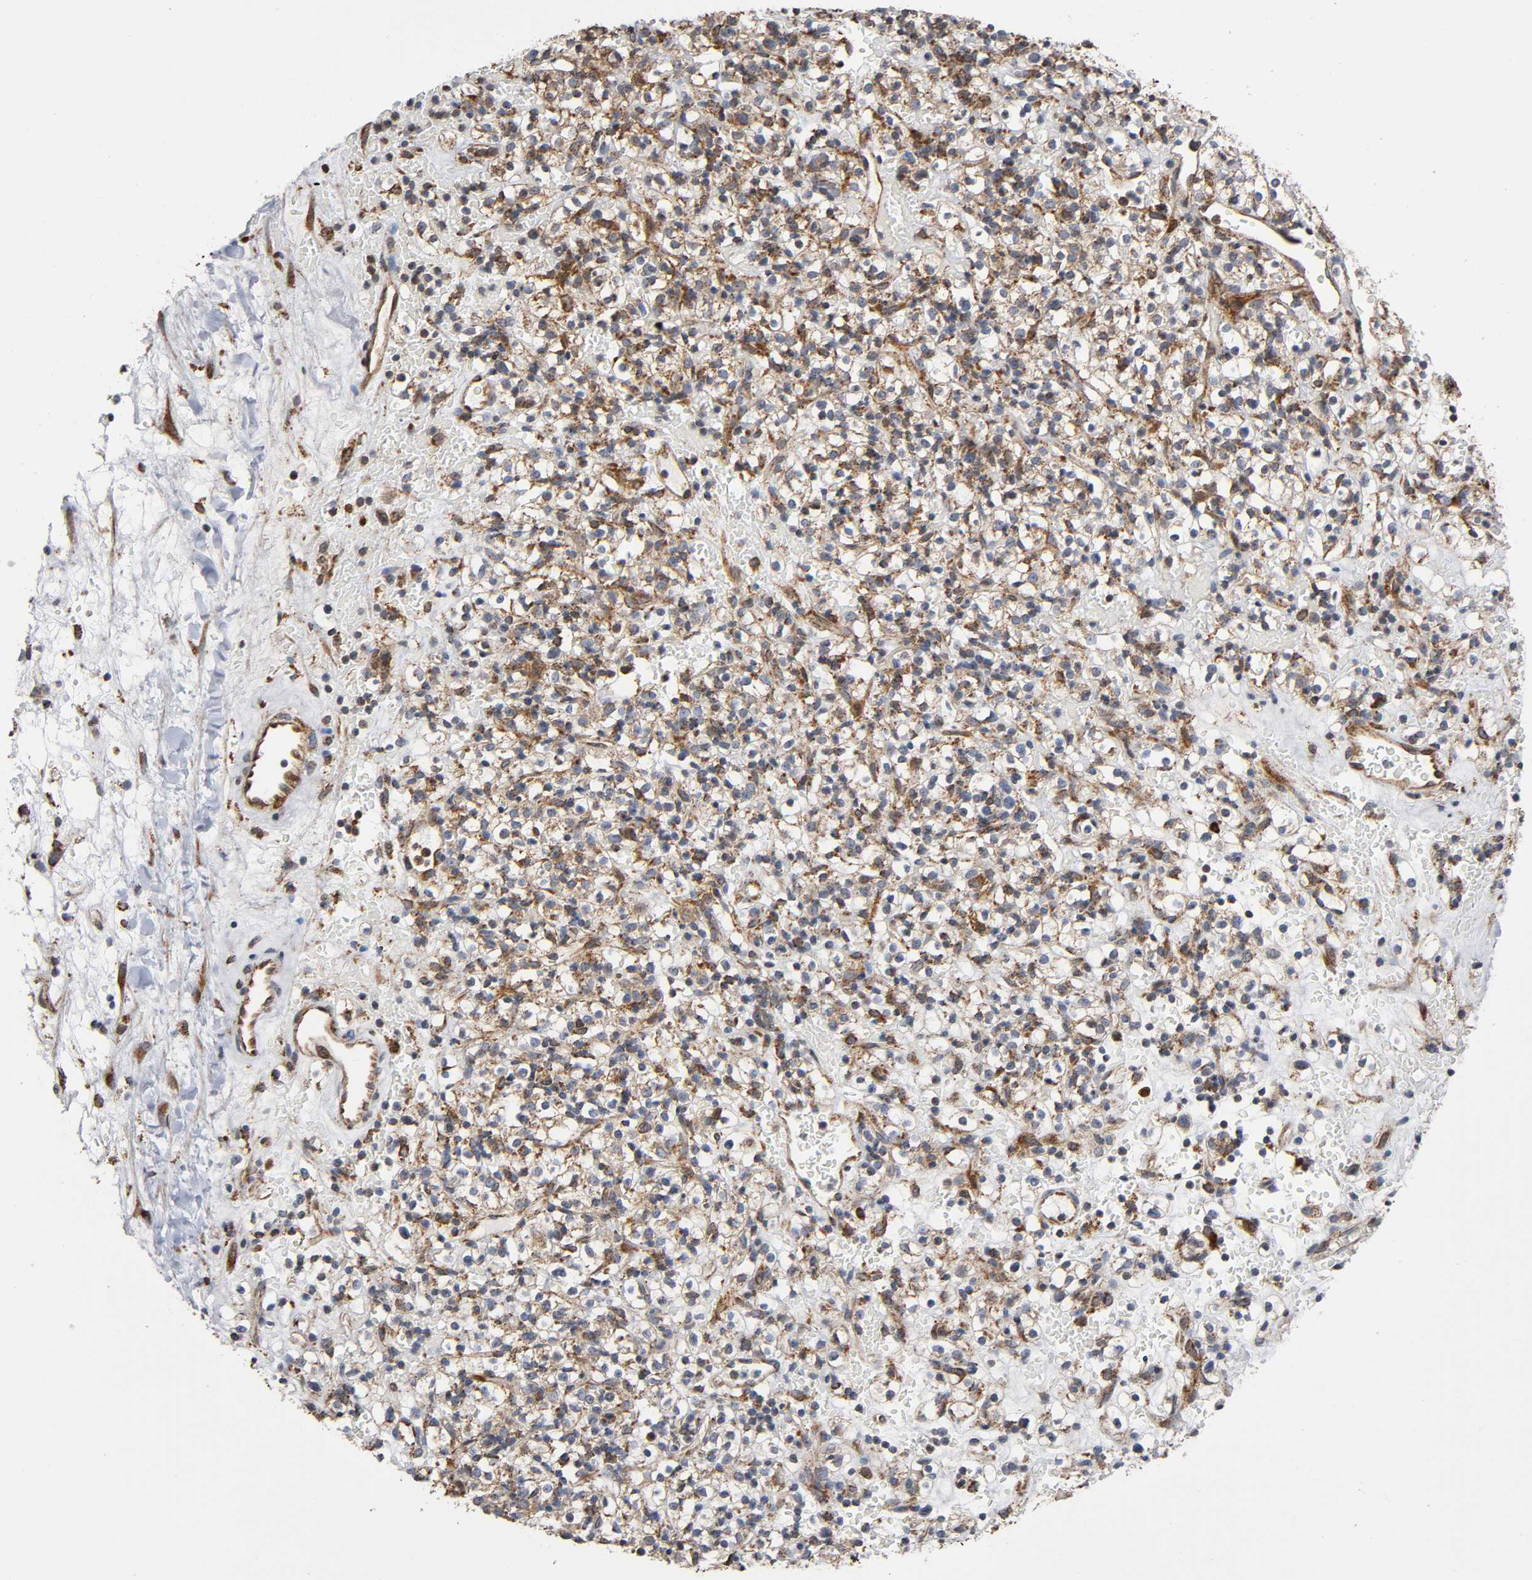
{"staining": {"intensity": "moderate", "quantity": "25%-75%", "location": "cytoplasmic/membranous"}, "tissue": "renal cancer", "cell_type": "Tumor cells", "image_type": "cancer", "snomed": [{"axis": "morphology", "description": "Normal tissue, NOS"}, {"axis": "morphology", "description": "Adenocarcinoma, NOS"}, {"axis": "topography", "description": "Kidney"}], "caption": "Immunohistochemistry of adenocarcinoma (renal) reveals medium levels of moderate cytoplasmic/membranous staining in approximately 25%-75% of tumor cells.", "gene": "MAP3K1", "patient": {"sex": "female", "age": 72}}